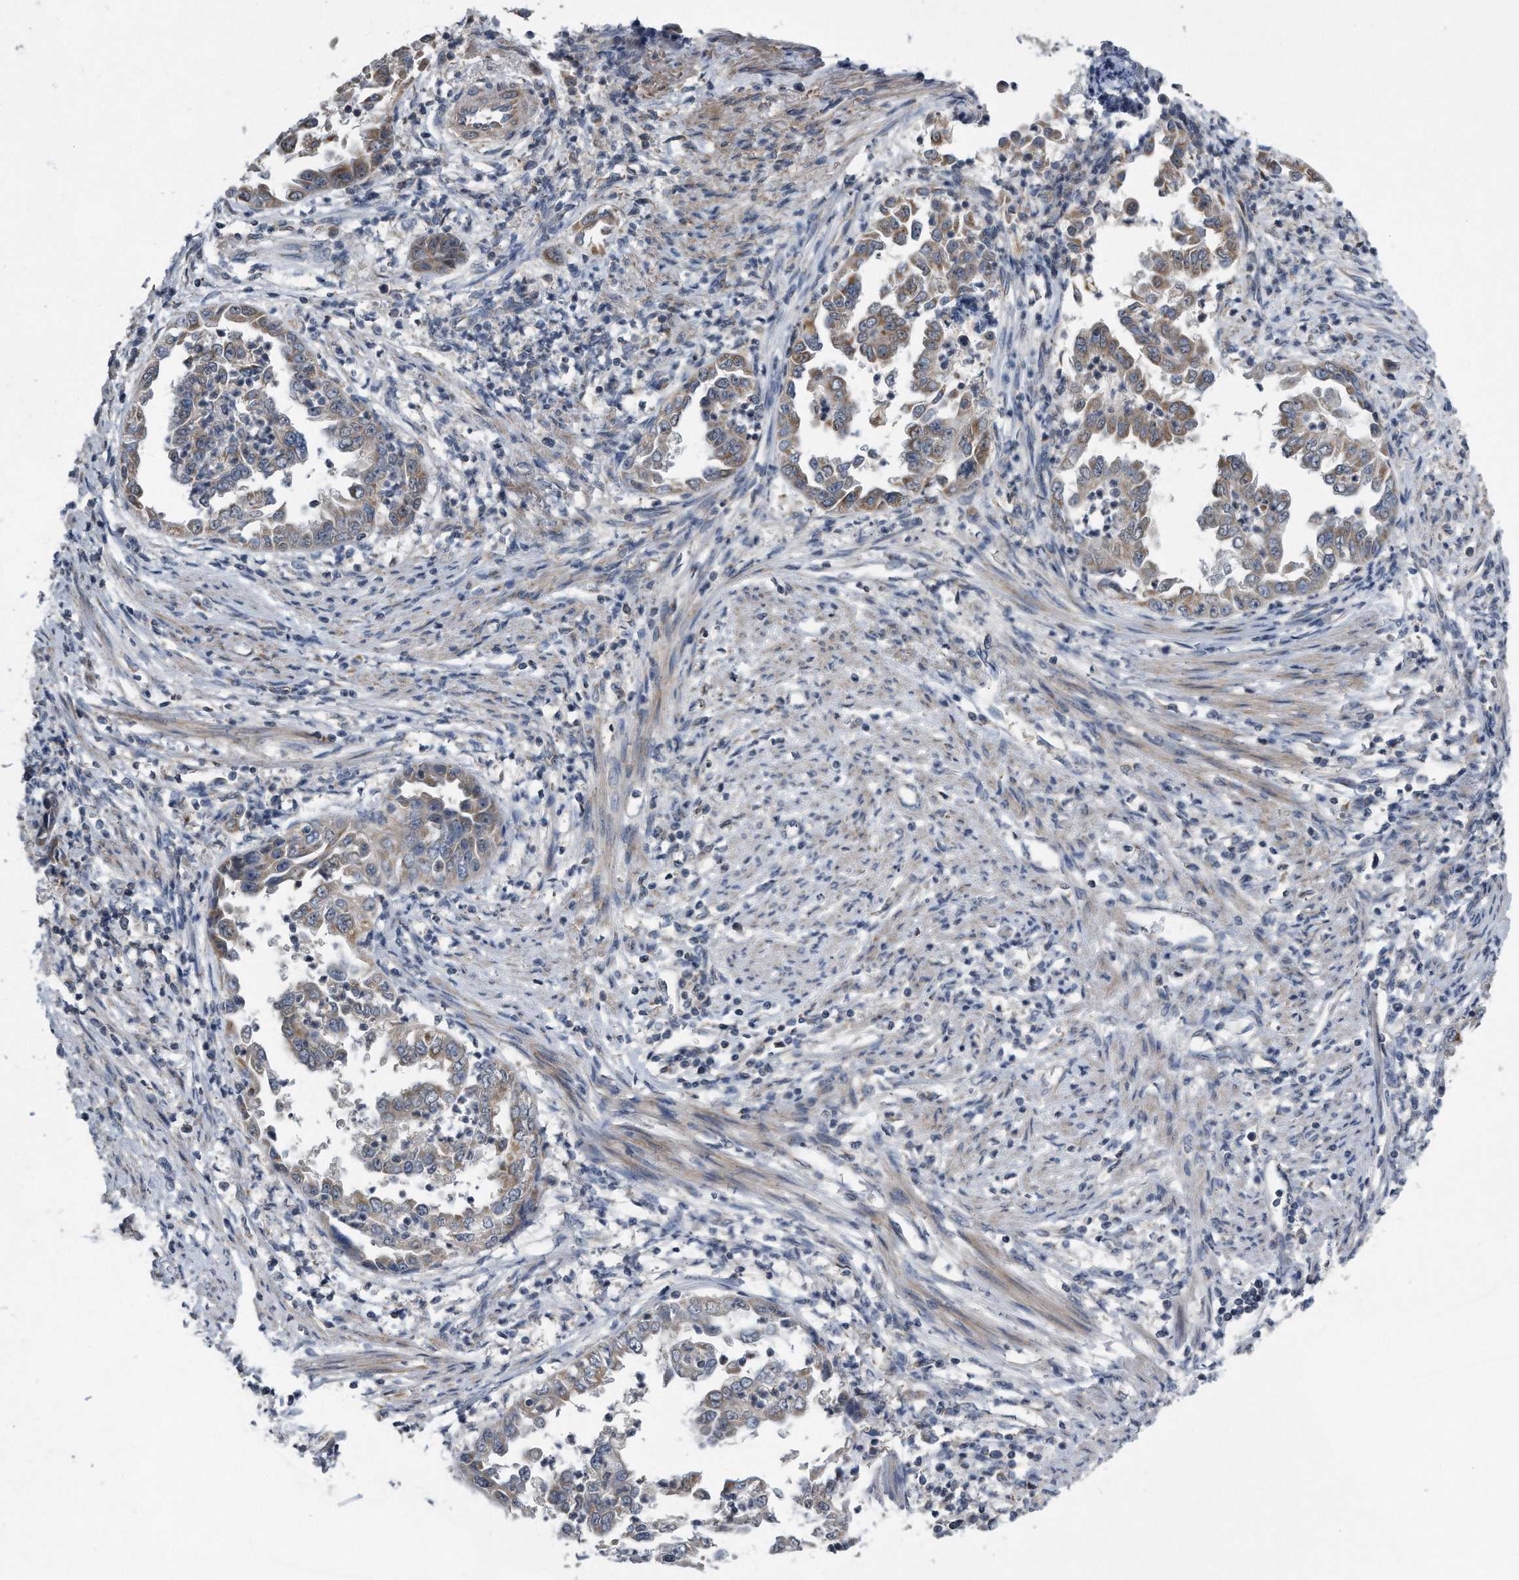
{"staining": {"intensity": "moderate", "quantity": "25%-75%", "location": "cytoplasmic/membranous"}, "tissue": "endometrial cancer", "cell_type": "Tumor cells", "image_type": "cancer", "snomed": [{"axis": "morphology", "description": "Adenocarcinoma, NOS"}, {"axis": "topography", "description": "Endometrium"}], "caption": "Immunohistochemical staining of endometrial cancer shows moderate cytoplasmic/membranous protein expression in about 25%-75% of tumor cells.", "gene": "LYRM4", "patient": {"sex": "female", "age": 85}}